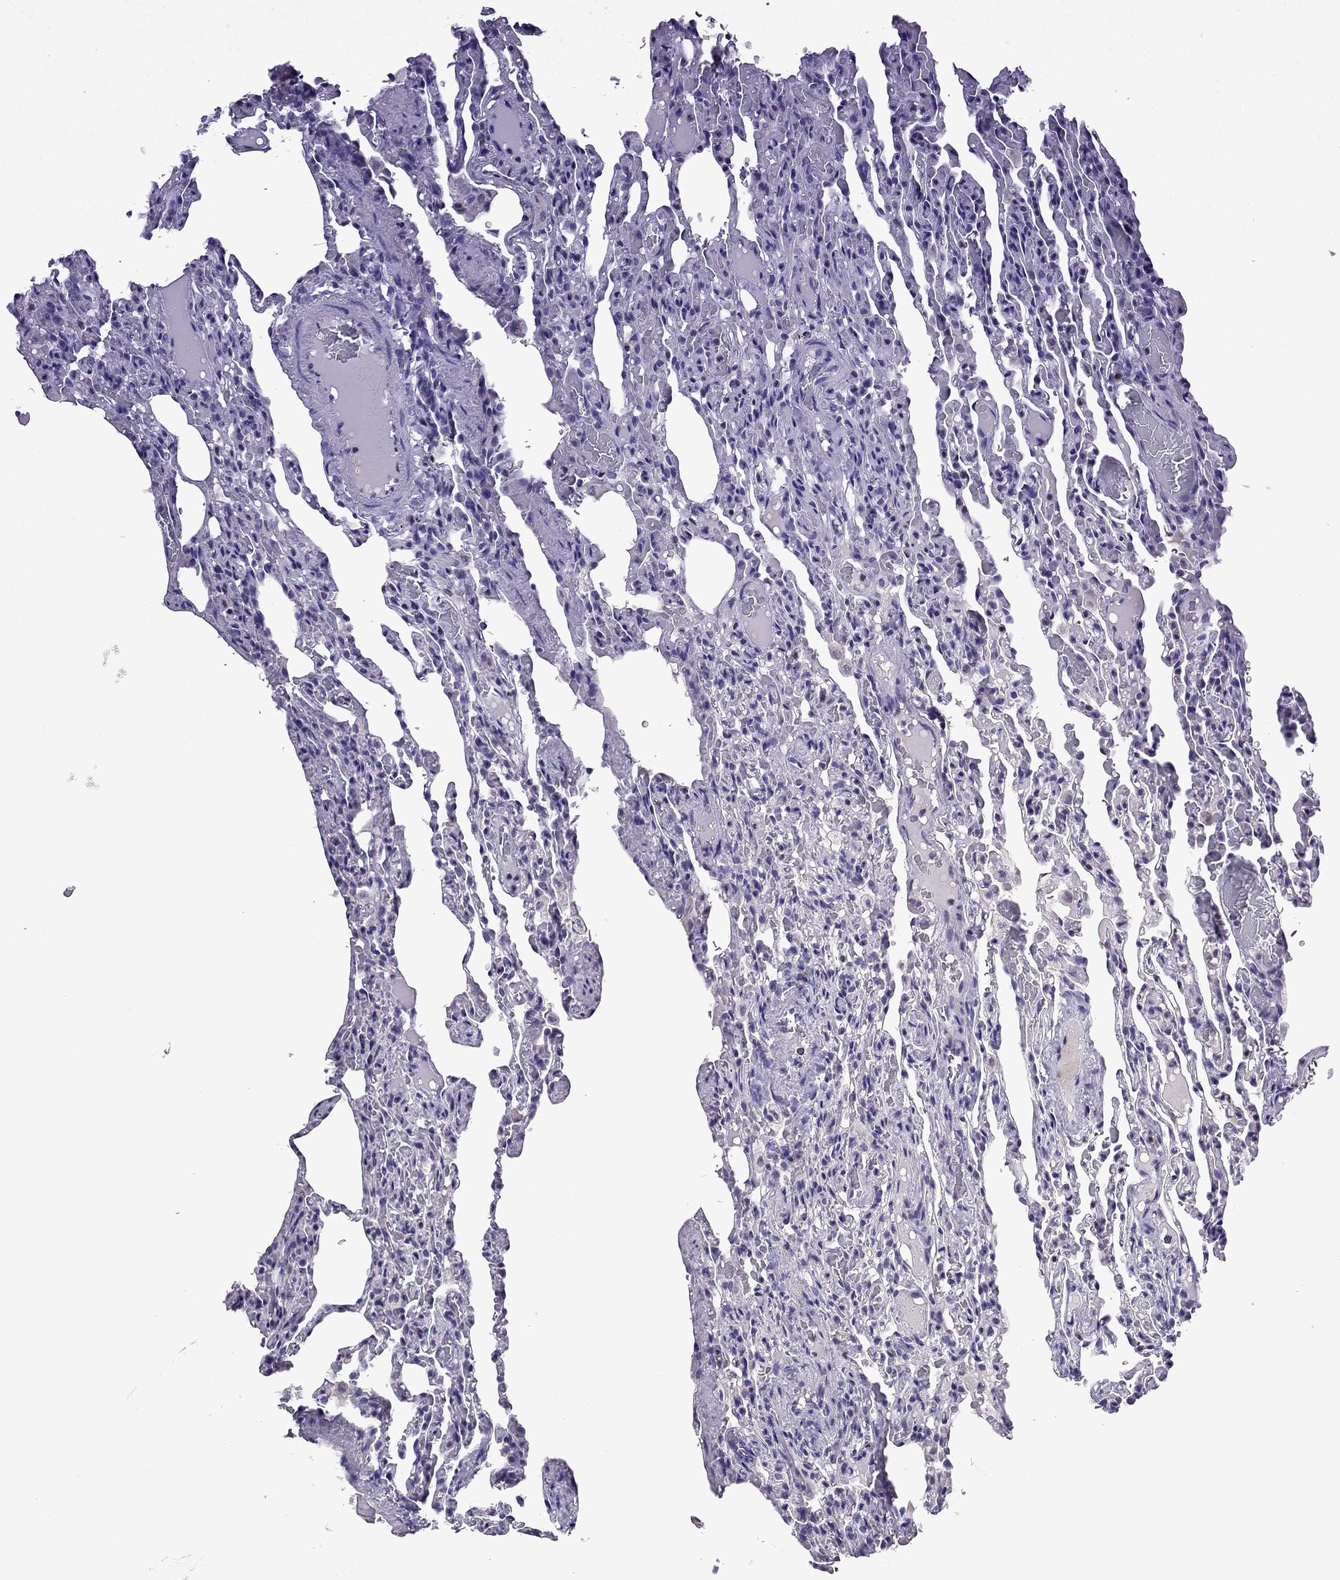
{"staining": {"intensity": "negative", "quantity": "none", "location": "none"}, "tissue": "lung", "cell_type": "Alveolar cells", "image_type": "normal", "snomed": [{"axis": "morphology", "description": "Normal tissue, NOS"}, {"axis": "topography", "description": "Lung"}], "caption": "This is a micrograph of immunohistochemistry (IHC) staining of normal lung, which shows no expression in alveolar cells. (Brightfield microscopy of DAB immunohistochemistry at high magnification).", "gene": "TTN", "patient": {"sex": "female", "age": 43}}